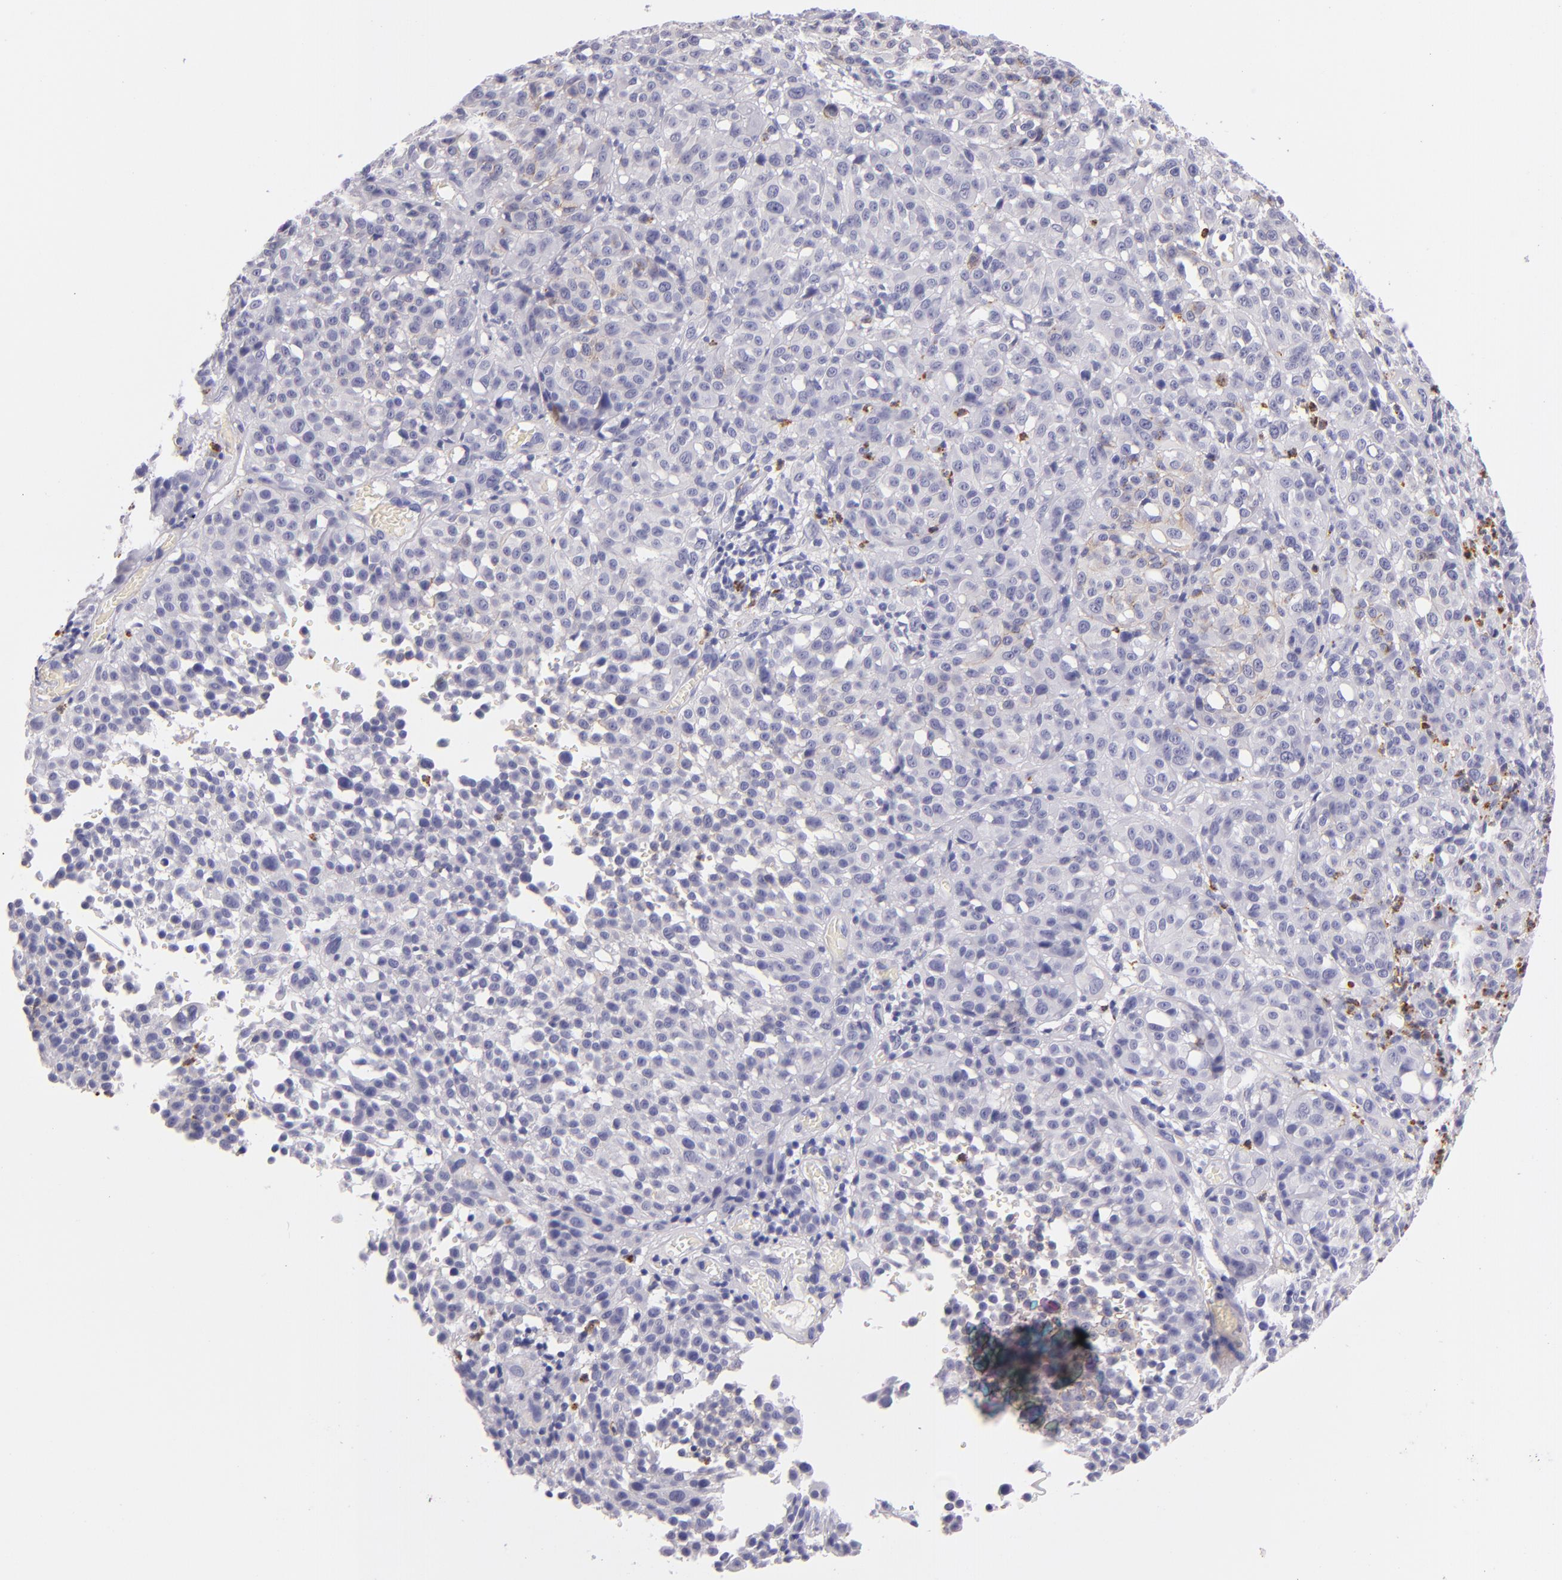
{"staining": {"intensity": "weak", "quantity": "25%-75%", "location": "cytoplasmic/membranous"}, "tissue": "melanoma", "cell_type": "Tumor cells", "image_type": "cancer", "snomed": [{"axis": "morphology", "description": "Malignant melanoma, NOS"}, {"axis": "topography", "description": "Skin"}], "caption": "DAB immunohistochemical staining of malignant melanoma shows weak cytoplasmic/membranous protein staining in approximately 25%-75% of tumor cells.", "gene": "CDH3", "patient": {"sex": "female", "age": 49}}